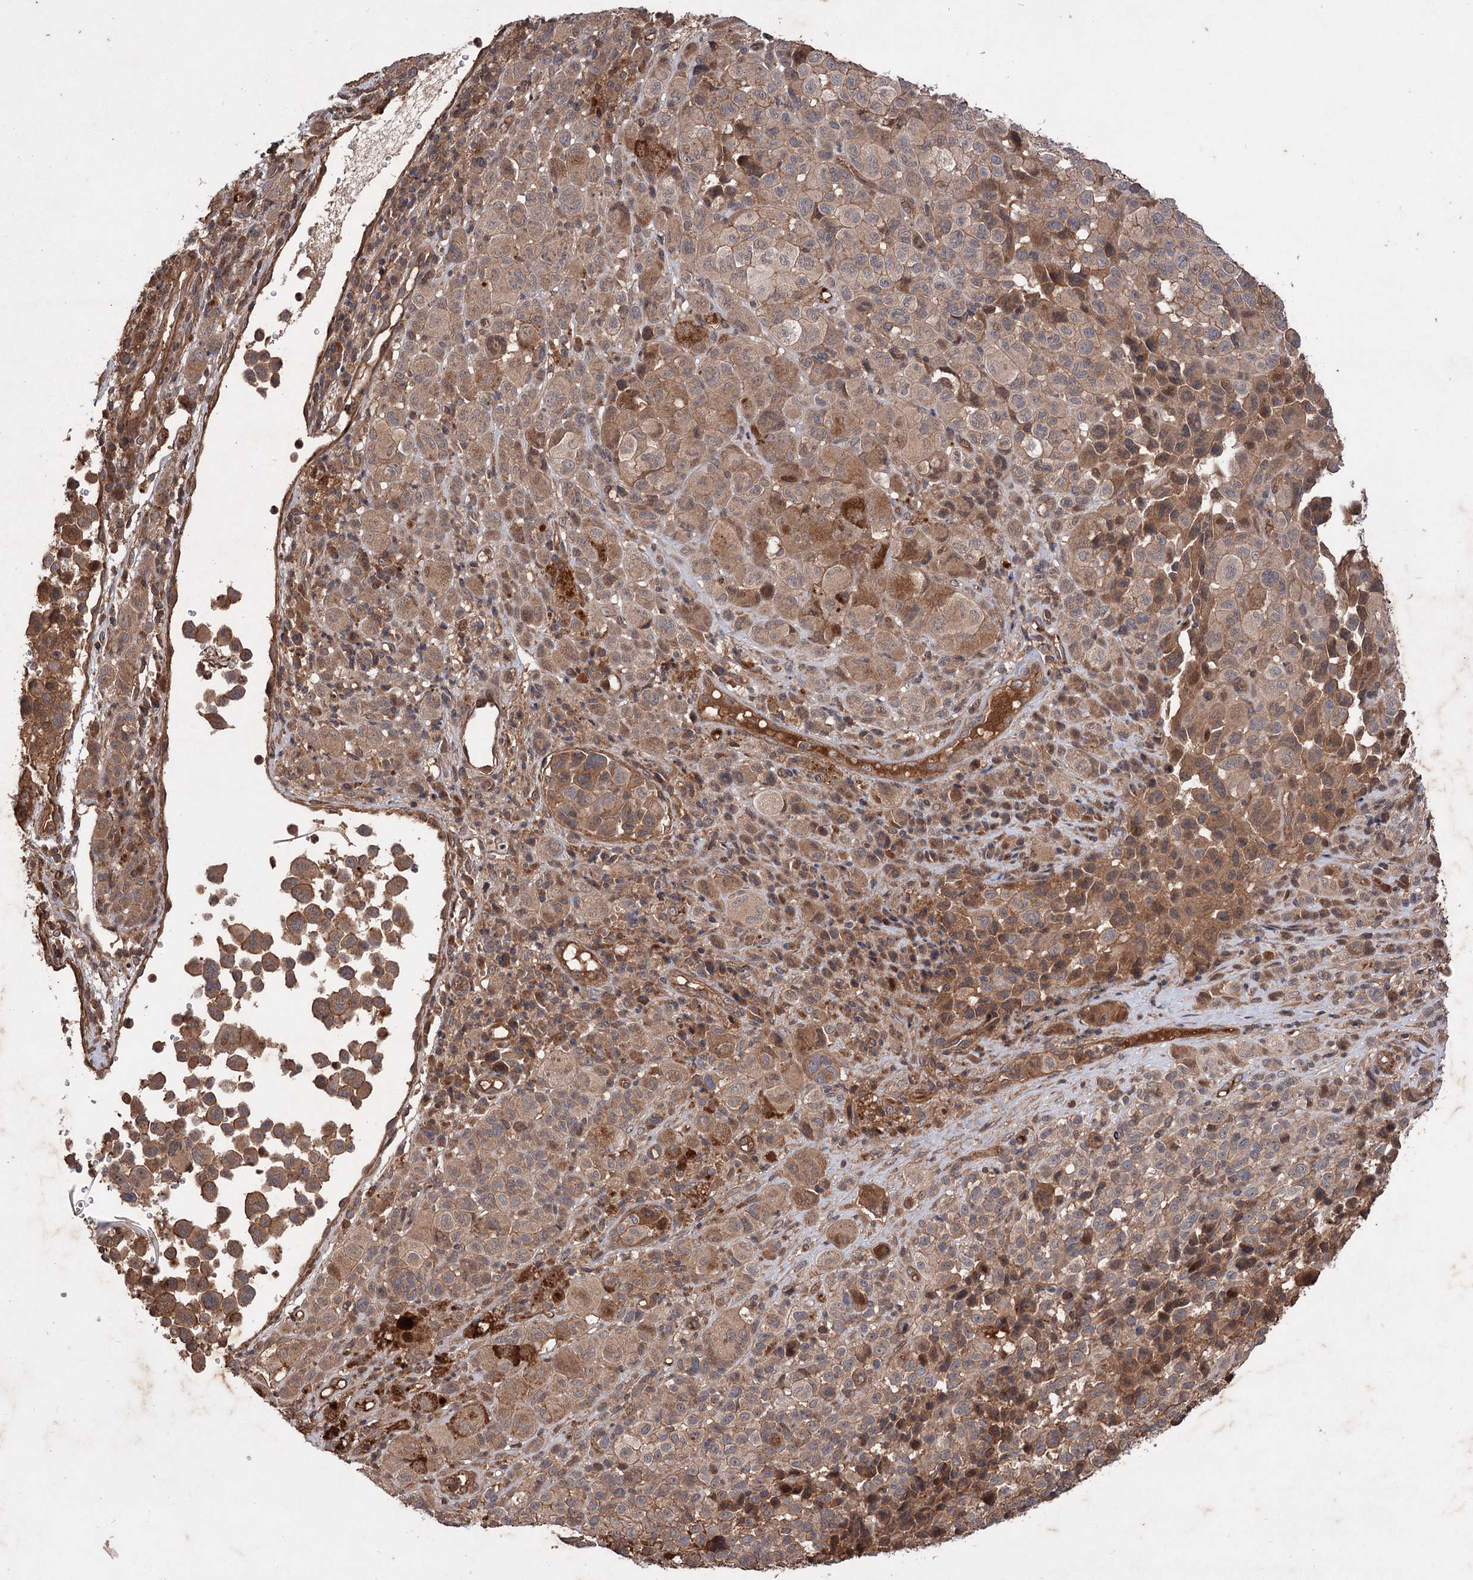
{"staining": {"intensity": "weak", "quantity": ">75%", "location": "cytoplasmic/membranous"}, "tissue": "melanoma", "cell_type": "Tumor cells", "image_type": "cancer", "snomed": [{"axis": "morphology", "description": "Malignant melanoma, NOS"}, {"axis": "topography", "description": "Skin of trunk"}], "caption": "IHC of melanoma exhibits low levels of weak cytoplasmic/membranous positivity in approximately >75% of tumor cells. The protein is shown in brown color, while the nuclei are stained blue.", "gene": "ADK", "patient": {"sex": "male", "age": 71}}